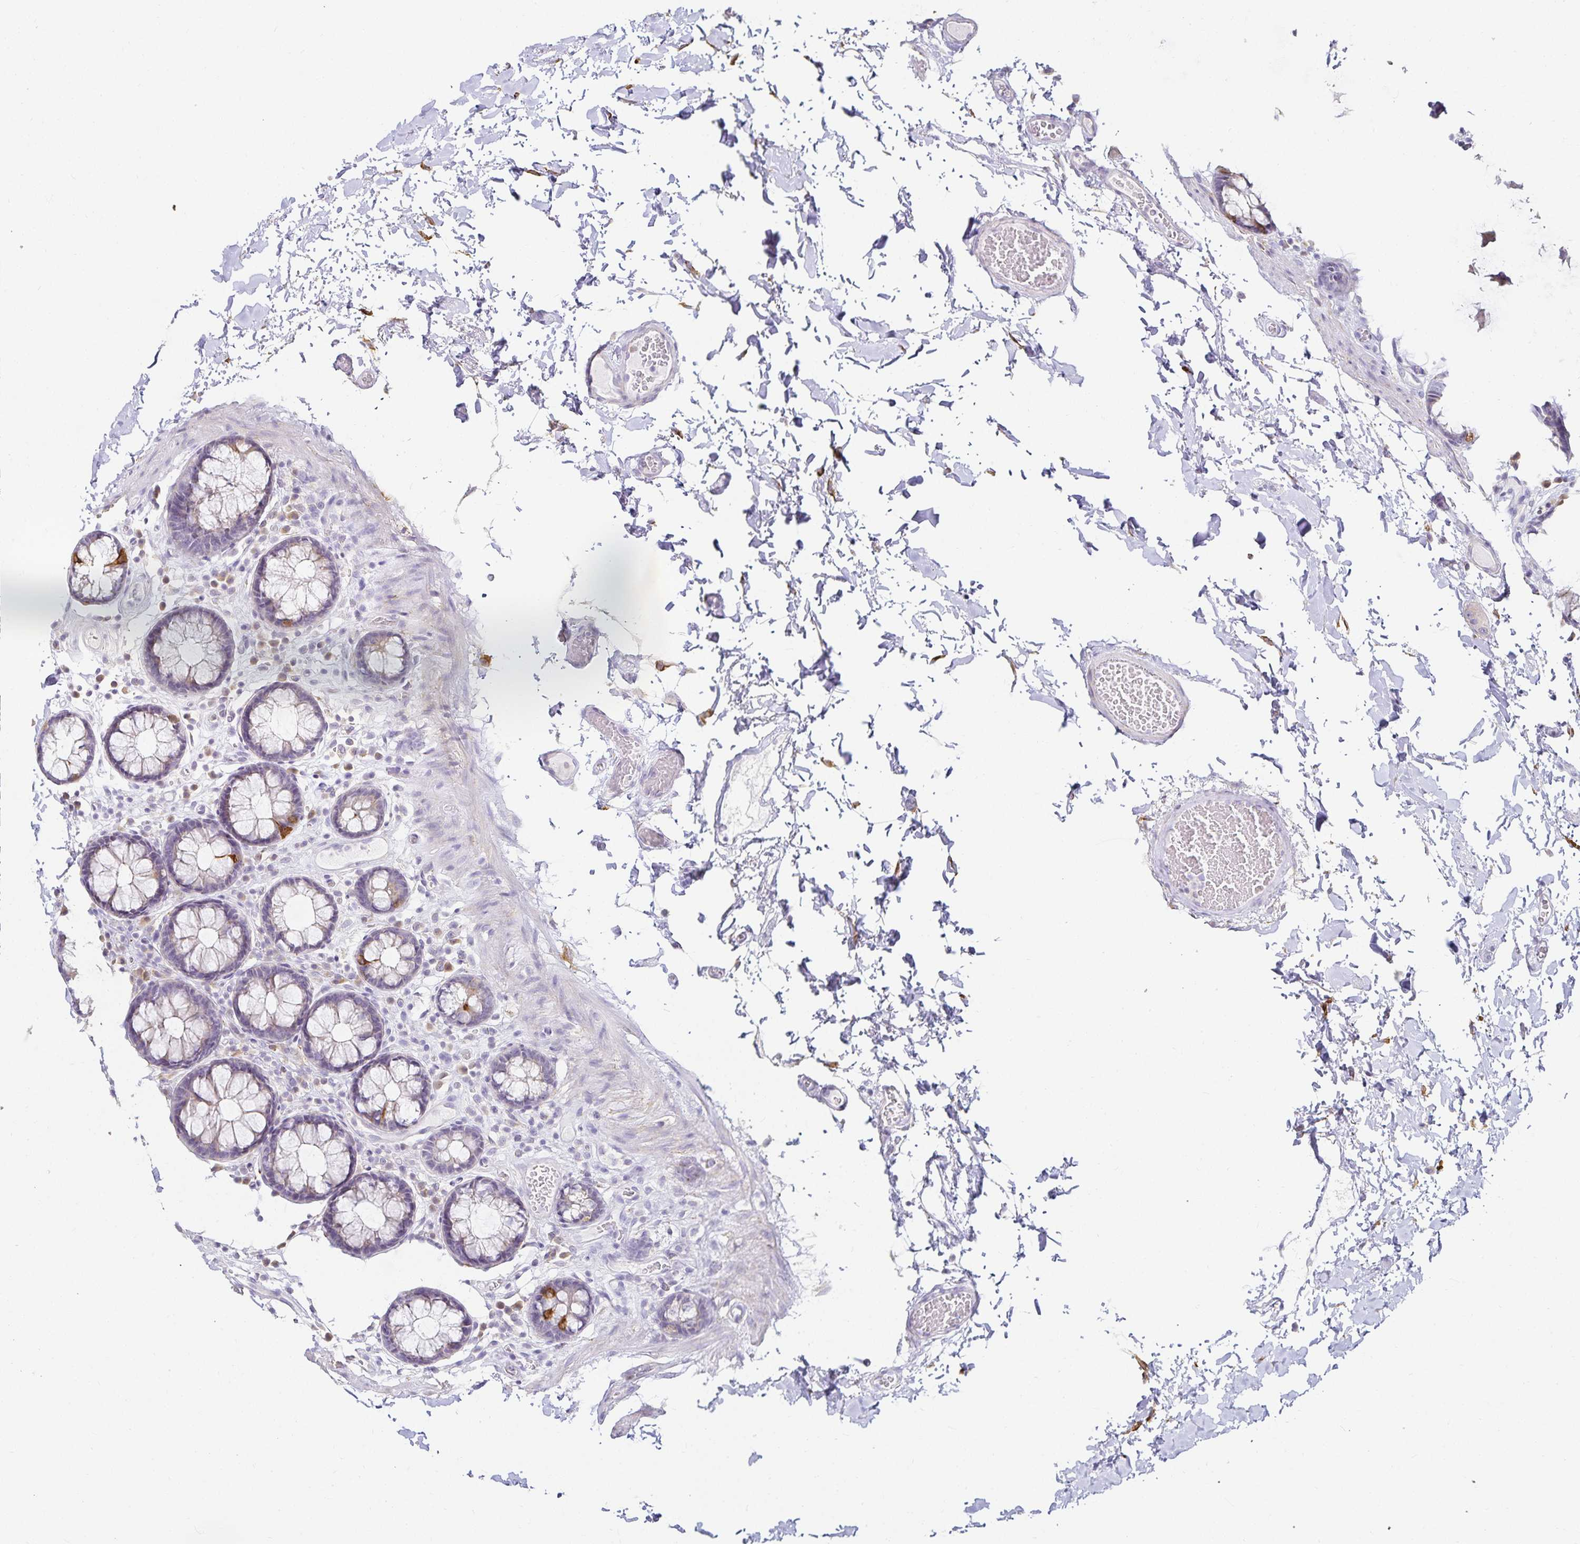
{"staining": {"intensity": "negative", "quantity": "none", "location": "none"}, "tissue": "colon", "cell_type": "Endothelial cells", "image_type": "normal", "snomed": [{"axis": "morphology", "description": "Normal tissue, NOS"}, {"axis": "topography", "description": "Colon"}, {"axis": "topography", "description": "Peripheral nerve tissue"}], "caption": "Endothelial cells show no significant protein positivity in benign colon. The staining is performed using DAB (3,3'-diaminobenzidine) brown chromogen with nuclei counter-stained in using hematoxylin.", "gene": "GP2", "patient": {"sex": "male", "age": 84}}